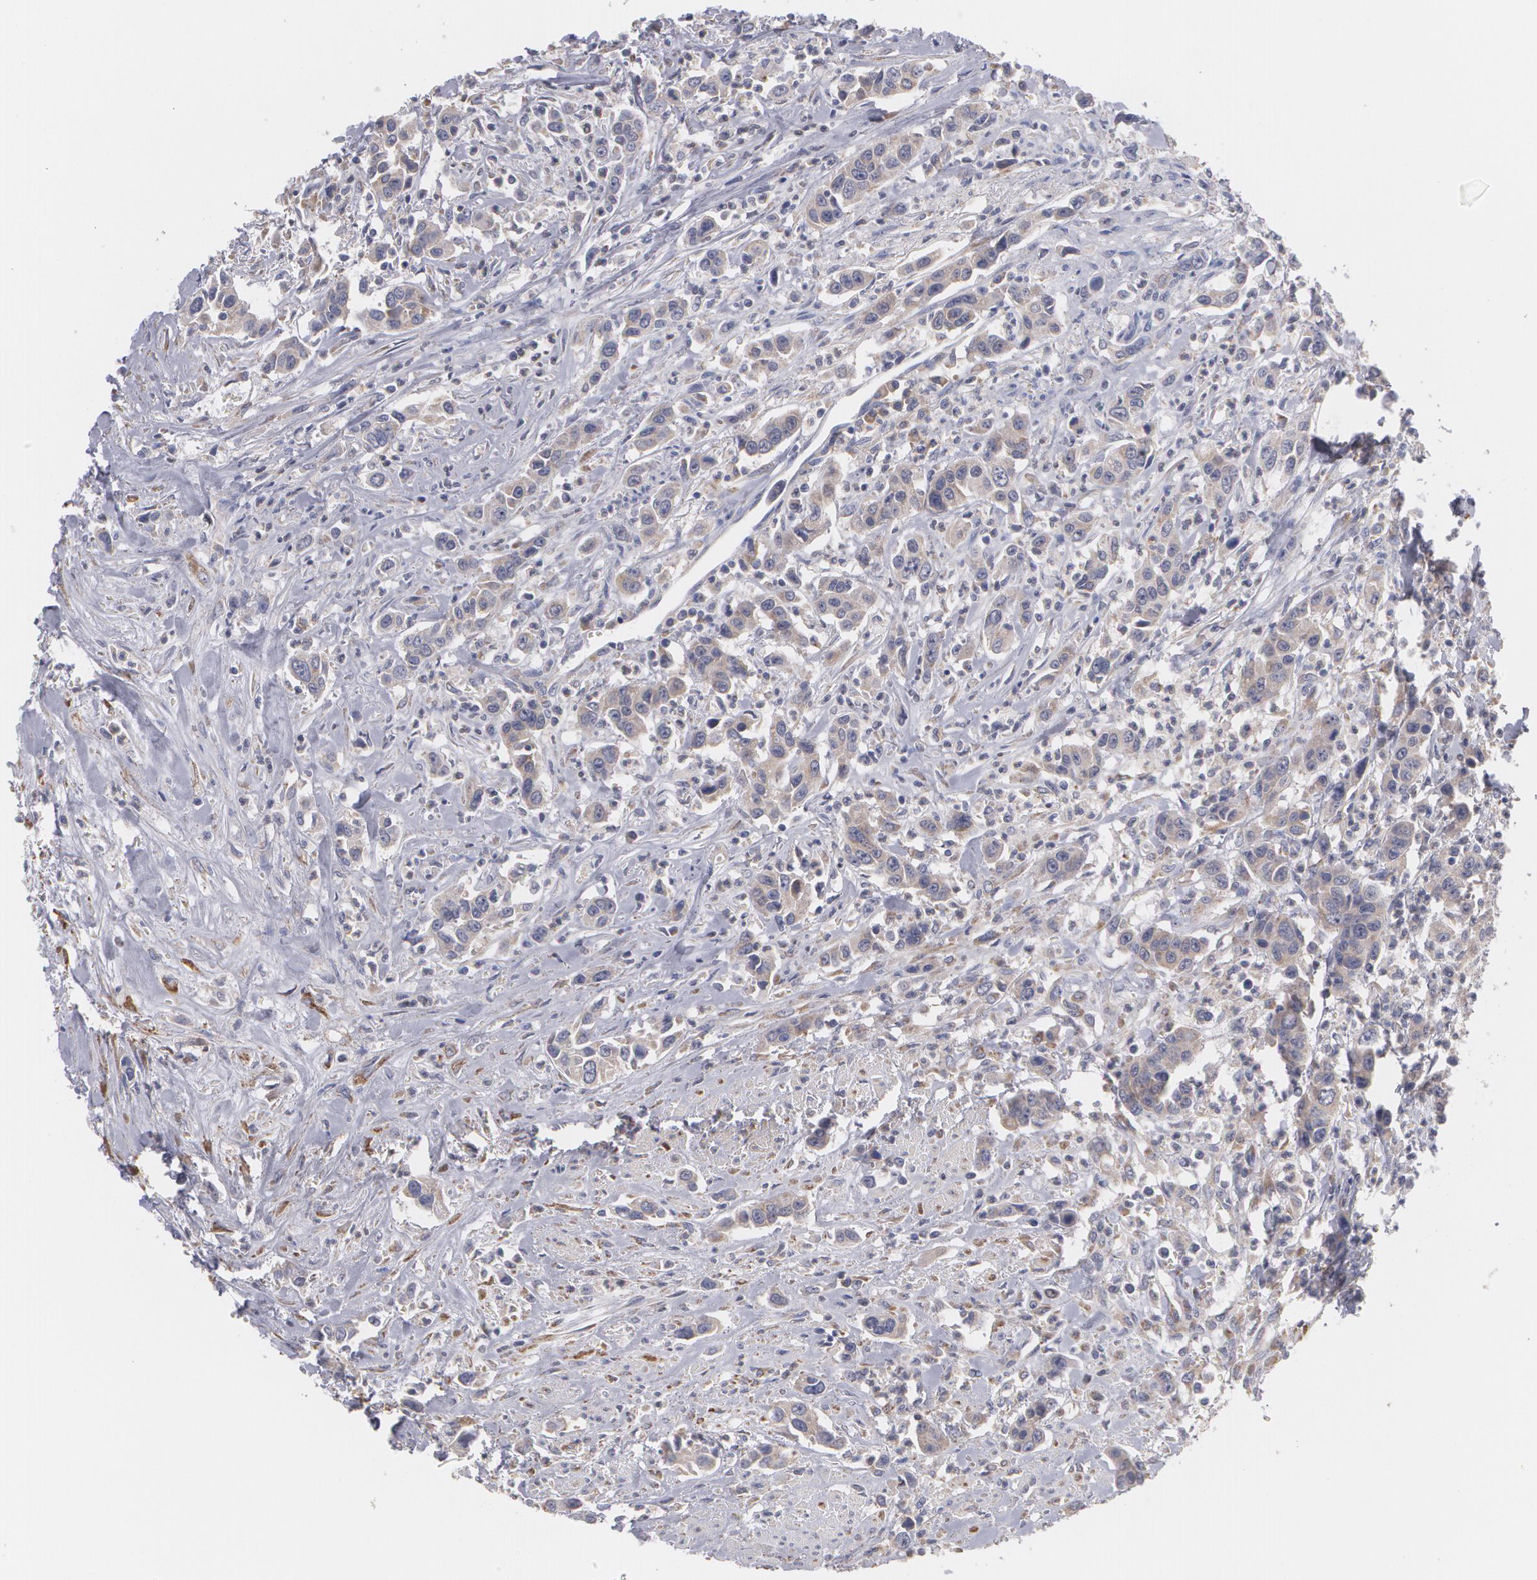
{"staining": {"intensity": "weak", "quantity": ">75%", "location": "cytoplasmic/membranous"}, "tissue": "urothelial cancer", "cell_type": "Tumor cells", "image_type": "cancer", "snomed": [{"axis": "morphology", "description": "Urothelial carcinoma, High grade"}, {"axis": "topography", "description": "Urinary bladder"}], "caption": "Immunohistochemical staining of human high-grade urothelial carcinoma displays low levels of weak cytoplasmic/membranous protein staining in approximately >75% of tumor cells.", "gene": "MTHFD1", "patient": {"sex": "male", "age": 86}}